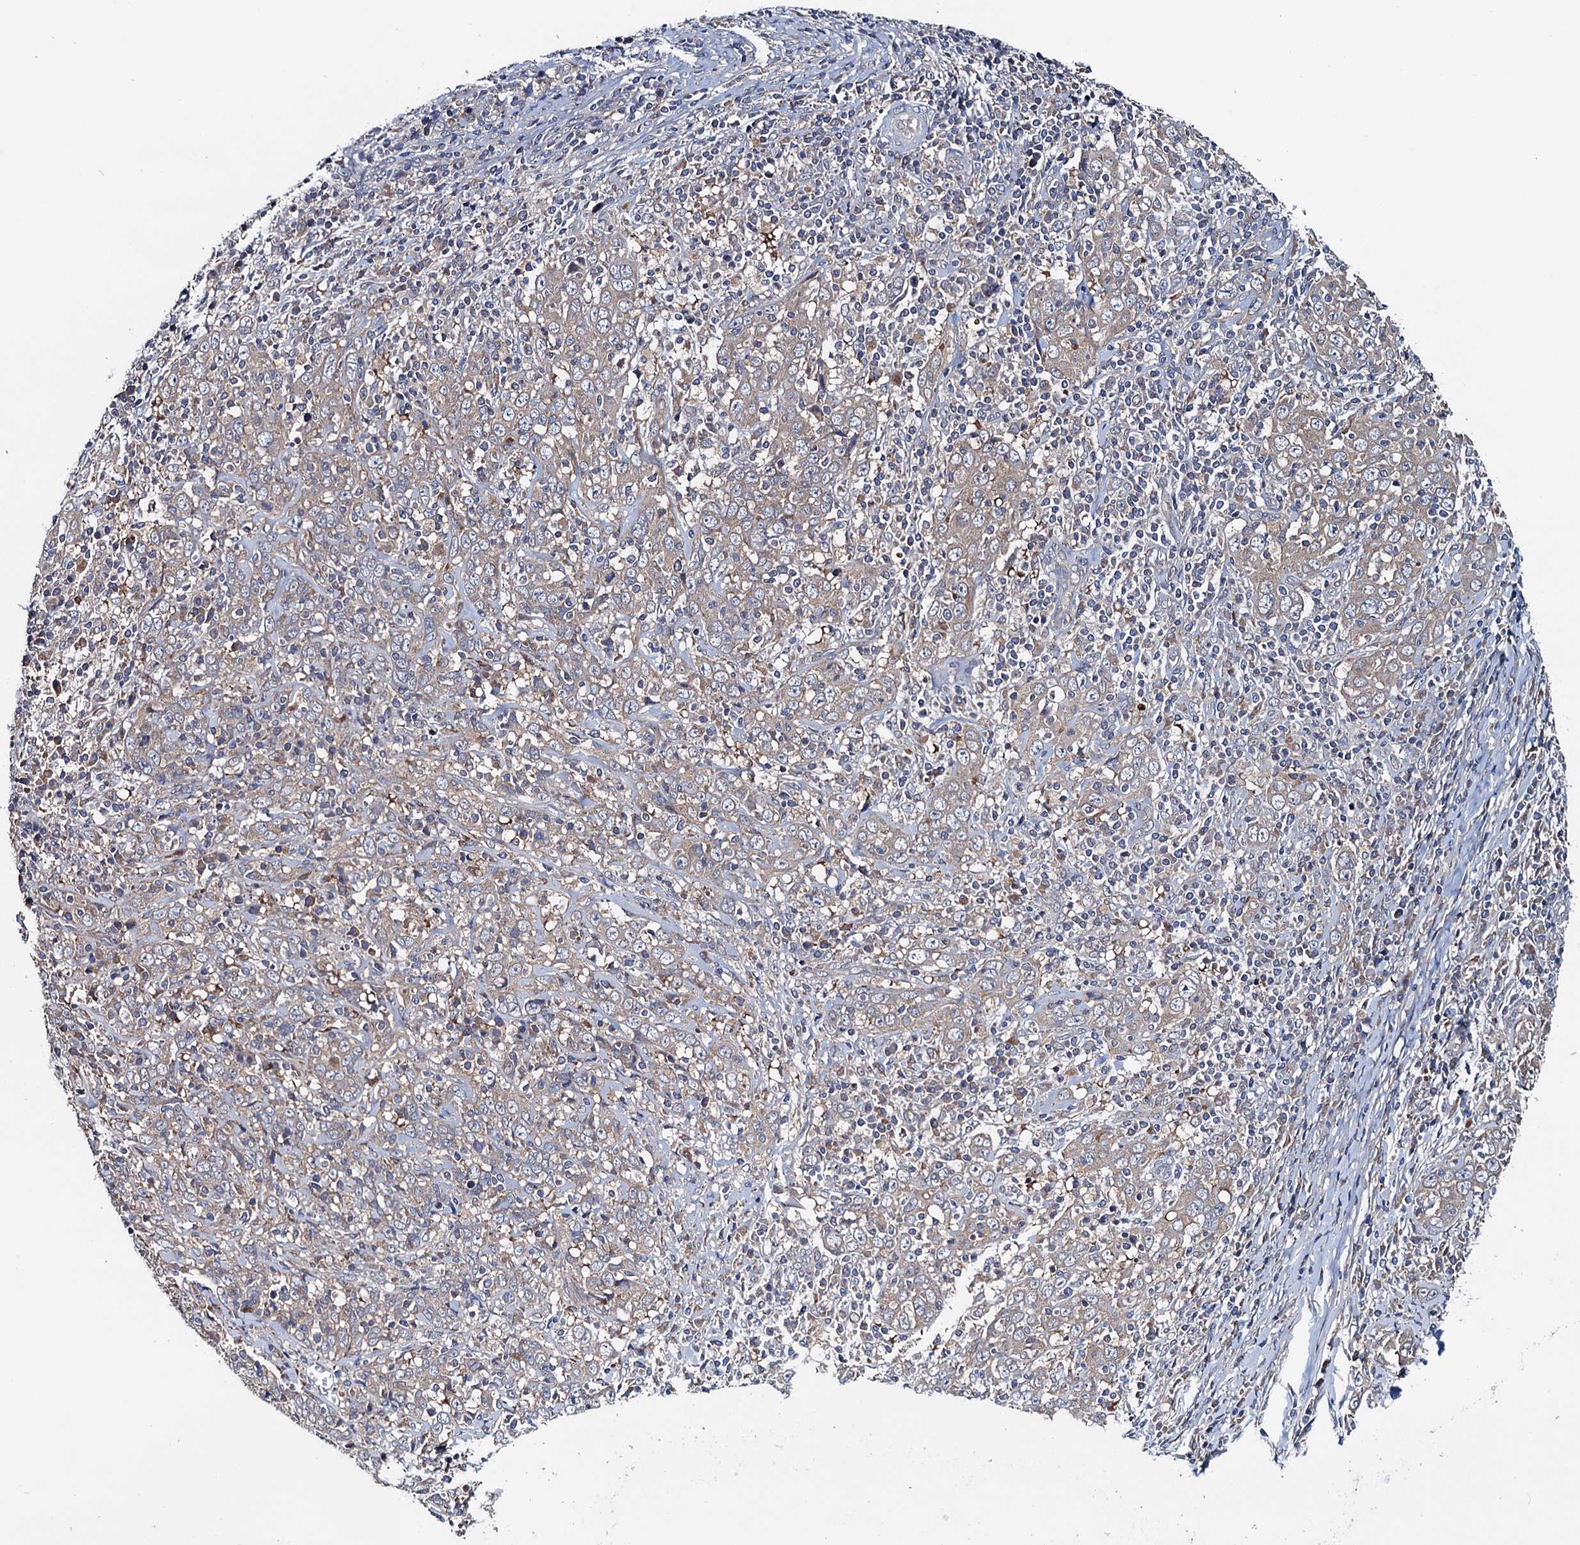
{"staining": {"intensity": "weak", "quantity": "<25%", "location": "cytoplasmic/membranous"}, "tissue": "cervical cancer", "cell_type": "Tumor cells", "image_type": "cancer", "snomed": [{"axis": "morphology", "description": "Squamous cell carcinoma, NOS"}, {"axis": "topography", "description": "Cervix"}], "caption": "This photomicrograph is of squamous cell carcinoma (cervical) stained with immunohistochemistry (IHC) to label a protein in brown with the nuclei are counter-stained blue. There is no positivity in tumor cells.", "gene": "BLTP3B", "patient": {"sex": "female", "age": 46}}